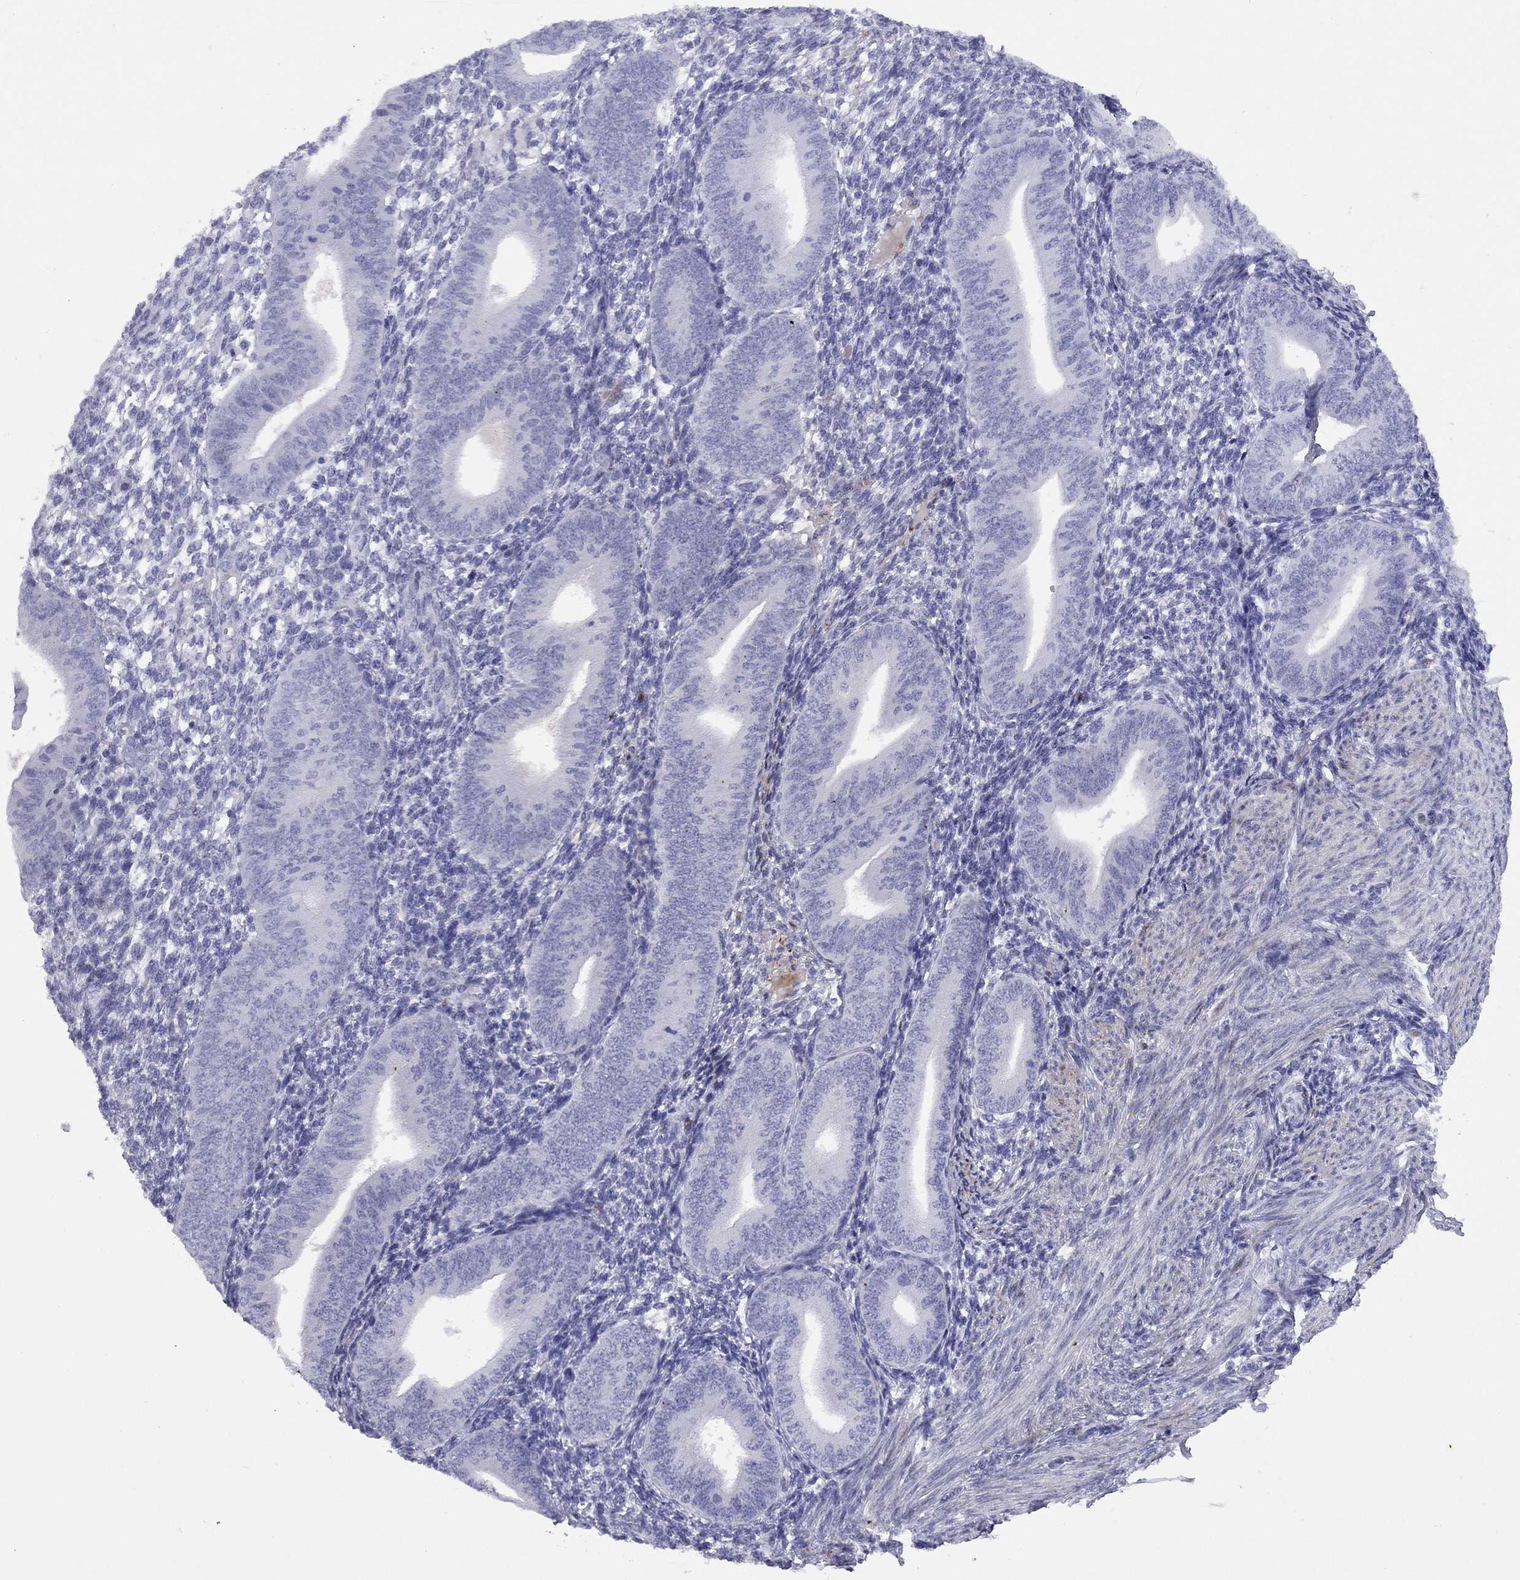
{"staining": {"intensity": "negative", "quantity": "none", "location": "none"}, "tissue": "endometrium", "cell_type": "Cells in endometrial stroma", "image_type": "normal", "snomed": [{"axis": "morphology", "description": "Normal tissue, NOS"}, {"axis": "topography", "description": "Endometrium"}], "caption": "Immunohistochemistry image of unremarkable endometrium stained for a protein (brown), which demonstrates no staining in cells in endometrial stroma.", "gene": "GRIA2", "patient": {"sex": "female", "age": 39}}